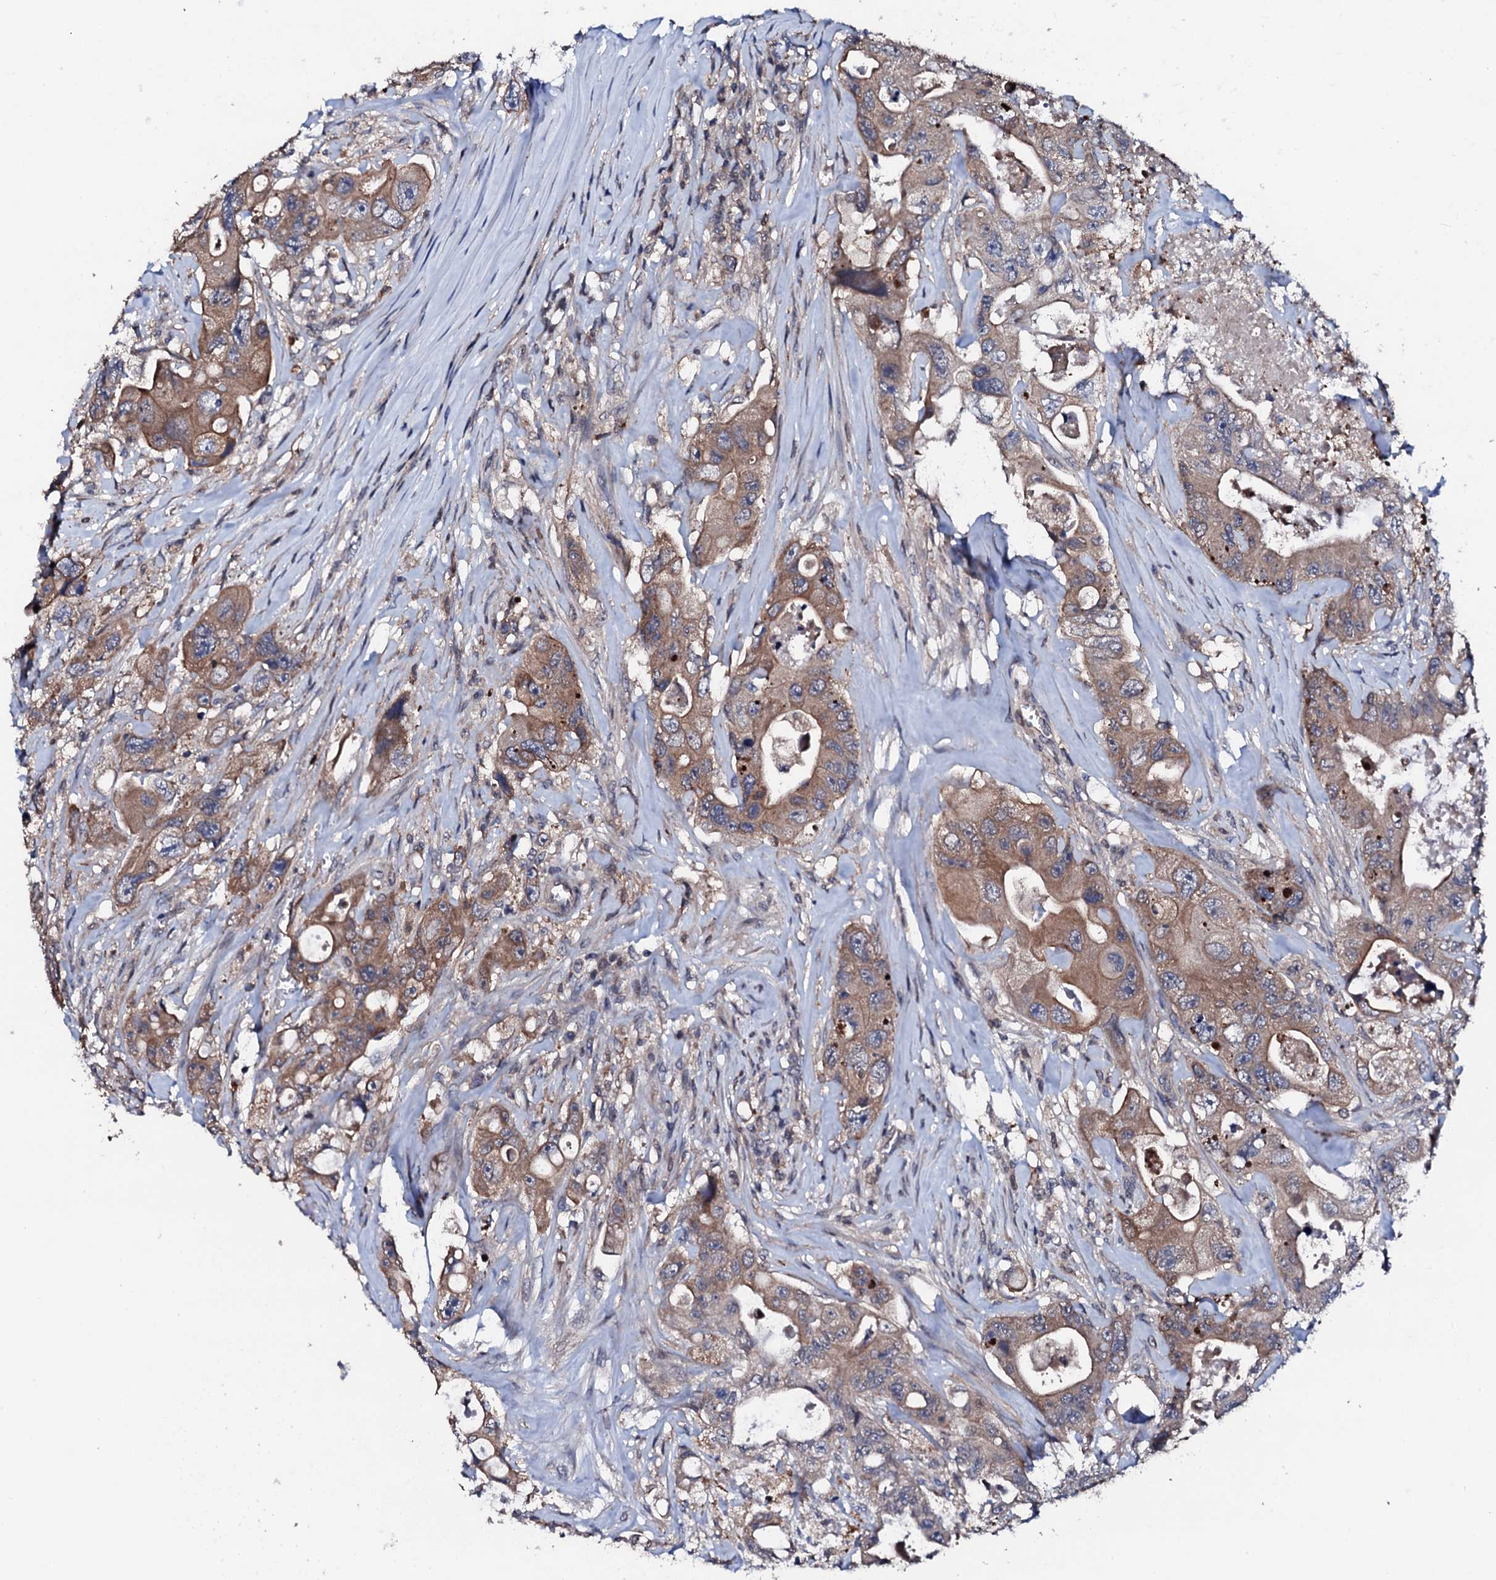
{"staining": {"intensity": "moderate", "quantity": ">75%", "location": "cytoplasmic/membranous"}, "tissue": "colorectal cancer", "cell_type": "Tumor cells", "image_type": "cancer", "snomed": [{"axis": "morphology", "description": "Adenocarcinoma, NOS"}, {"axis": "topography", "description": "Colon"}], "caption": "Immunohistochemistry (IHC) image of human colorectal adenocarcinoma stained for a protein (brown), which shows medium levels of moderate cytoplasmic/membranous expression in approximately >75% of tumor cells.", "gene": "EDC3", "patient": {"sex": "female", "age": 46}}